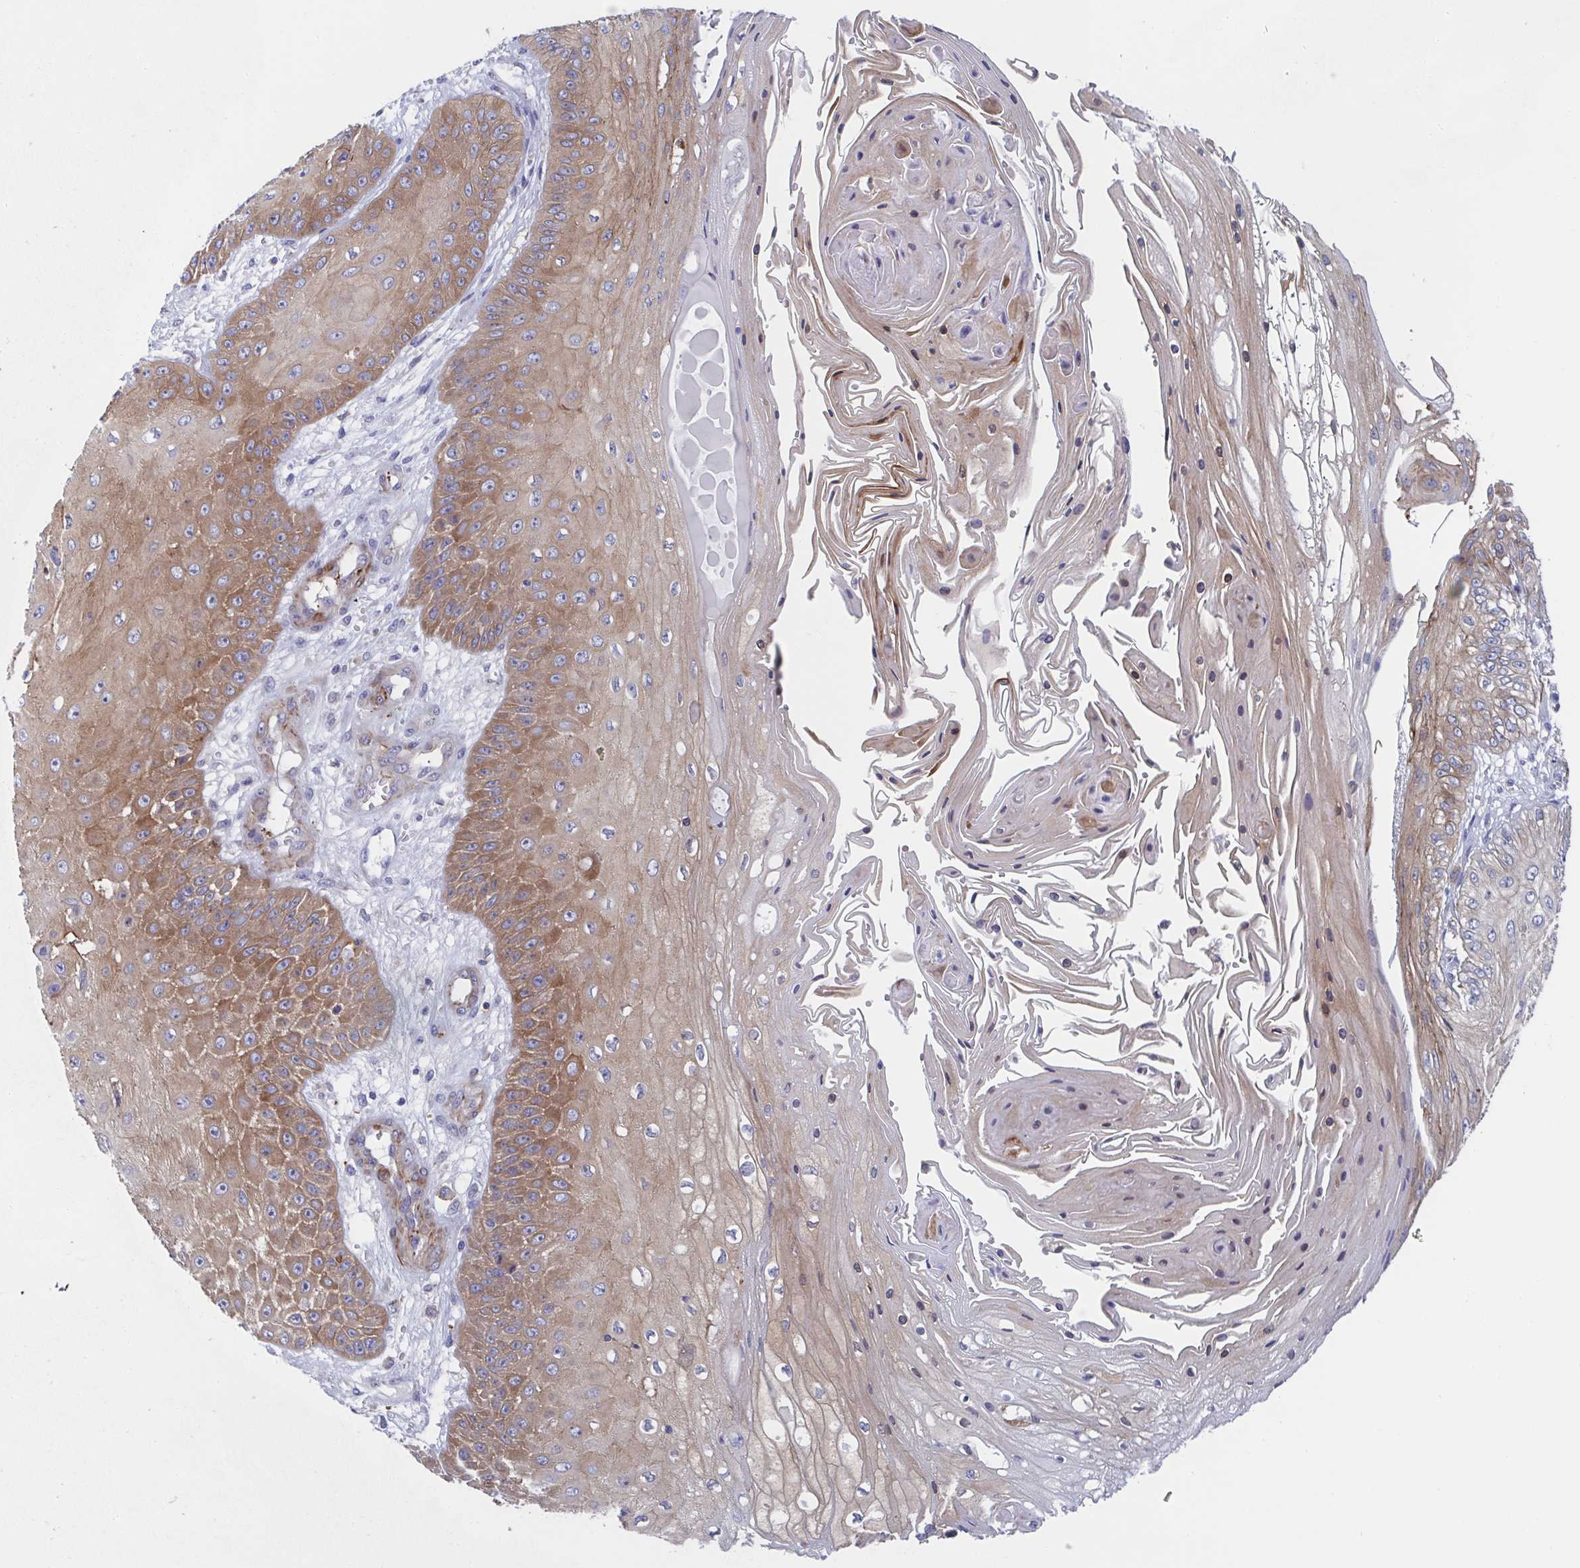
{"staining": {"intensity": "moderate", "quantity": ">75%", "location": "cytoplasmic/membranous"}, "tissue": "skin cancer", "cell_type": "Tumor cells", "image_type": "cancer", "snomed": [{"axis": "morphology", "description": "Squamous cell carcinoma, NOS"}, {"axis": "topography", "description": "Skin"}], "caption": "Immunohistochemistry staining of squamous cell carcinoma (skin), which reveals medium levels of moderate cytoplasmic/membranous positivity in approximately >75% of tumor cells indicating moderate cytoplasmic/membranous protein positivity. The staining was performed using DAB (3,3'-diaminobenzidine) (brown) for protein detection and nuclei were counterstained in hematoxylin (blue).", "gene": "KLC3", "patient": {"sex": "male", "age": 70}}